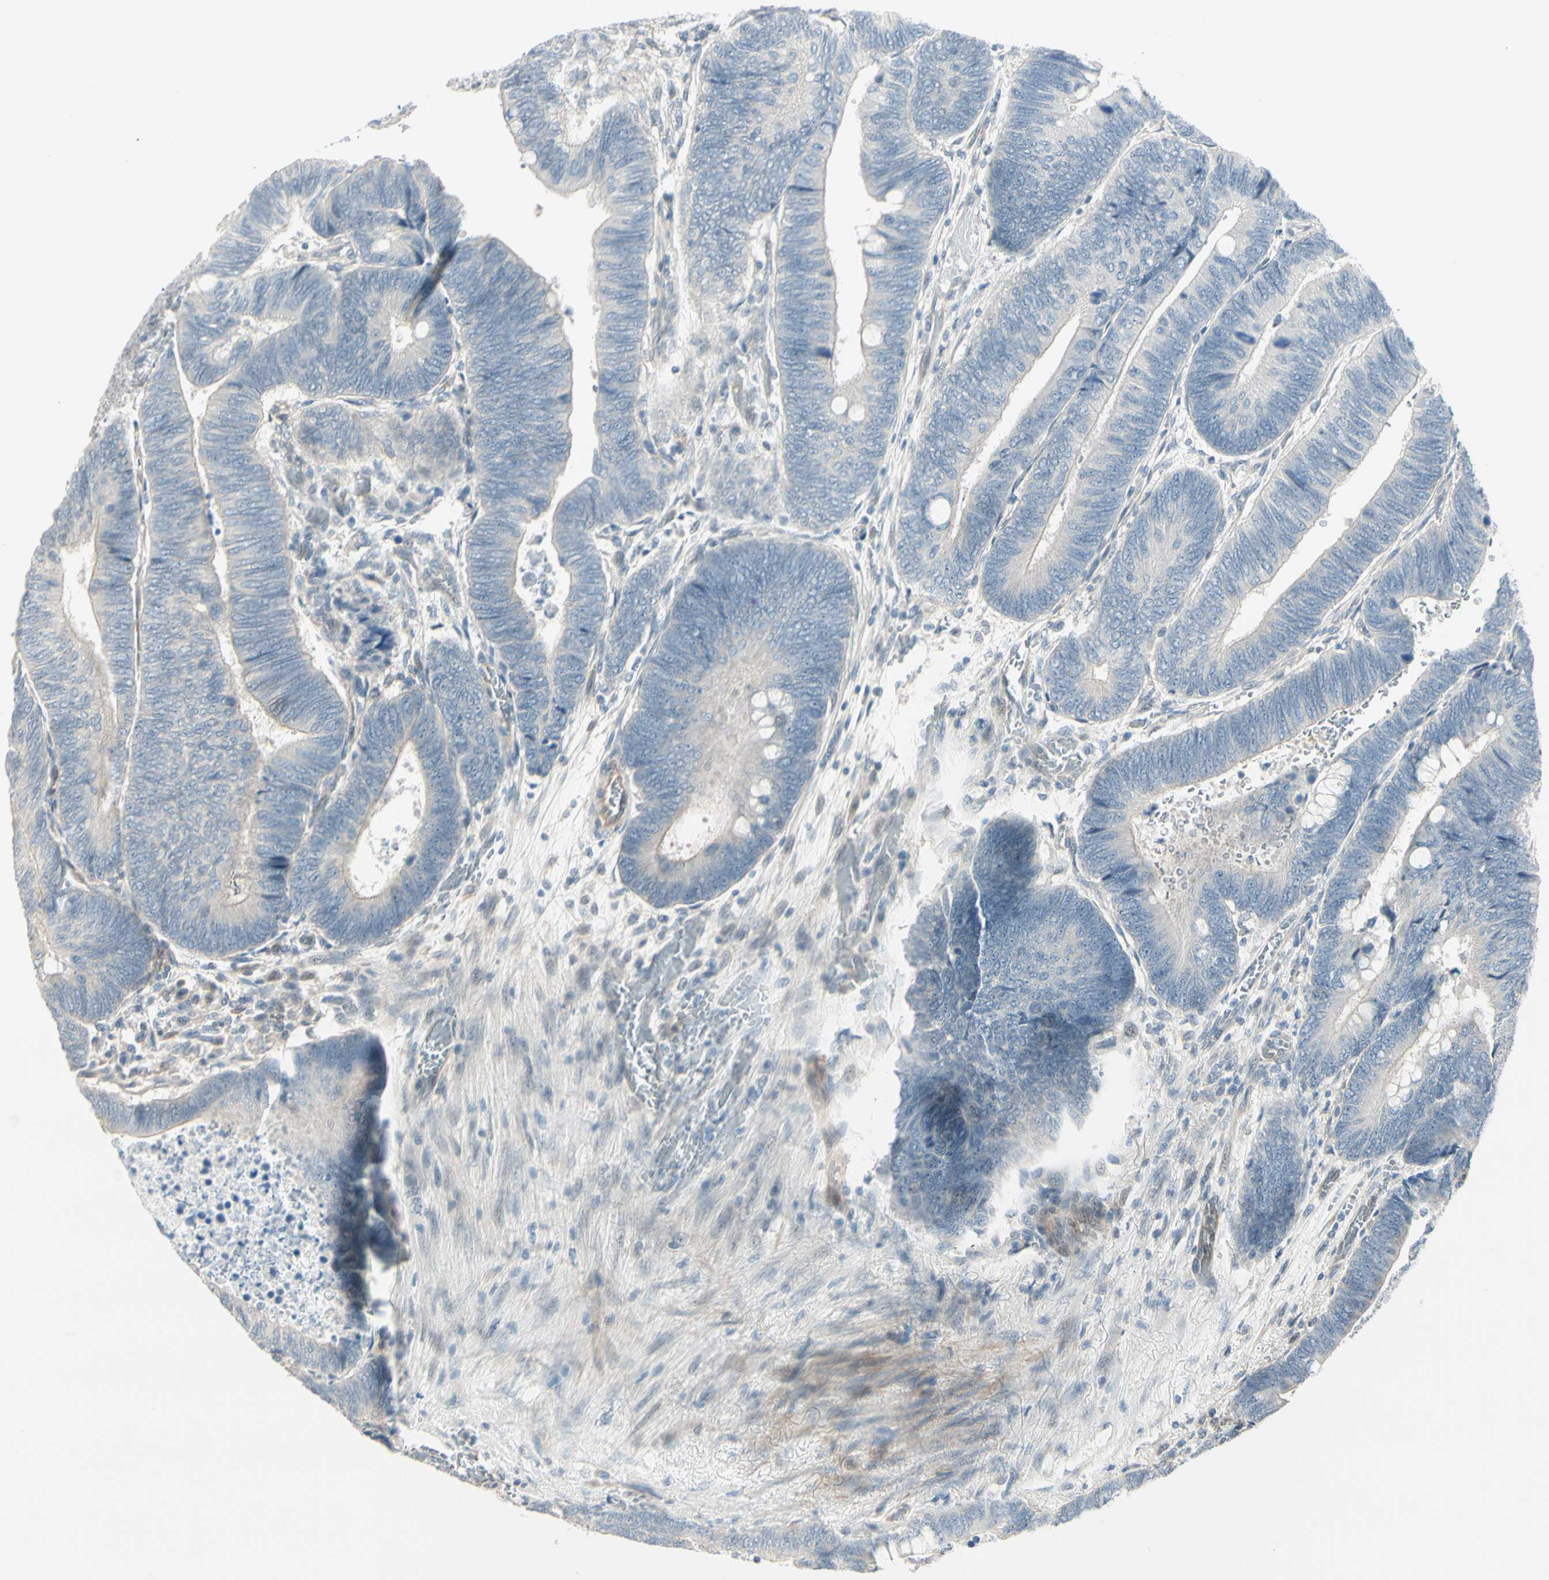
{"staining": {"intensity": "negative", "quantity": "none", "location": "none"}, "tissue": "colorectal cancer", "cell_type": "Tumor cells", "image_type": "cancer", "snomed": [{"axis": "morphology", "description": "Normal tissue, NOS"}, {"axis": "morphology", "description": "Adenocarcinoma, NOS"}, {"axis": "topography", "description": "Rectum"}, {"axis": "topography", "description": "Peripheral nerve tissue"}], "caption": "The photomicrograph reveals no staining of tumor cells in colorectal cancer.", "gene": "SVBP", "patient": {"sex": "male", "age": 92}}